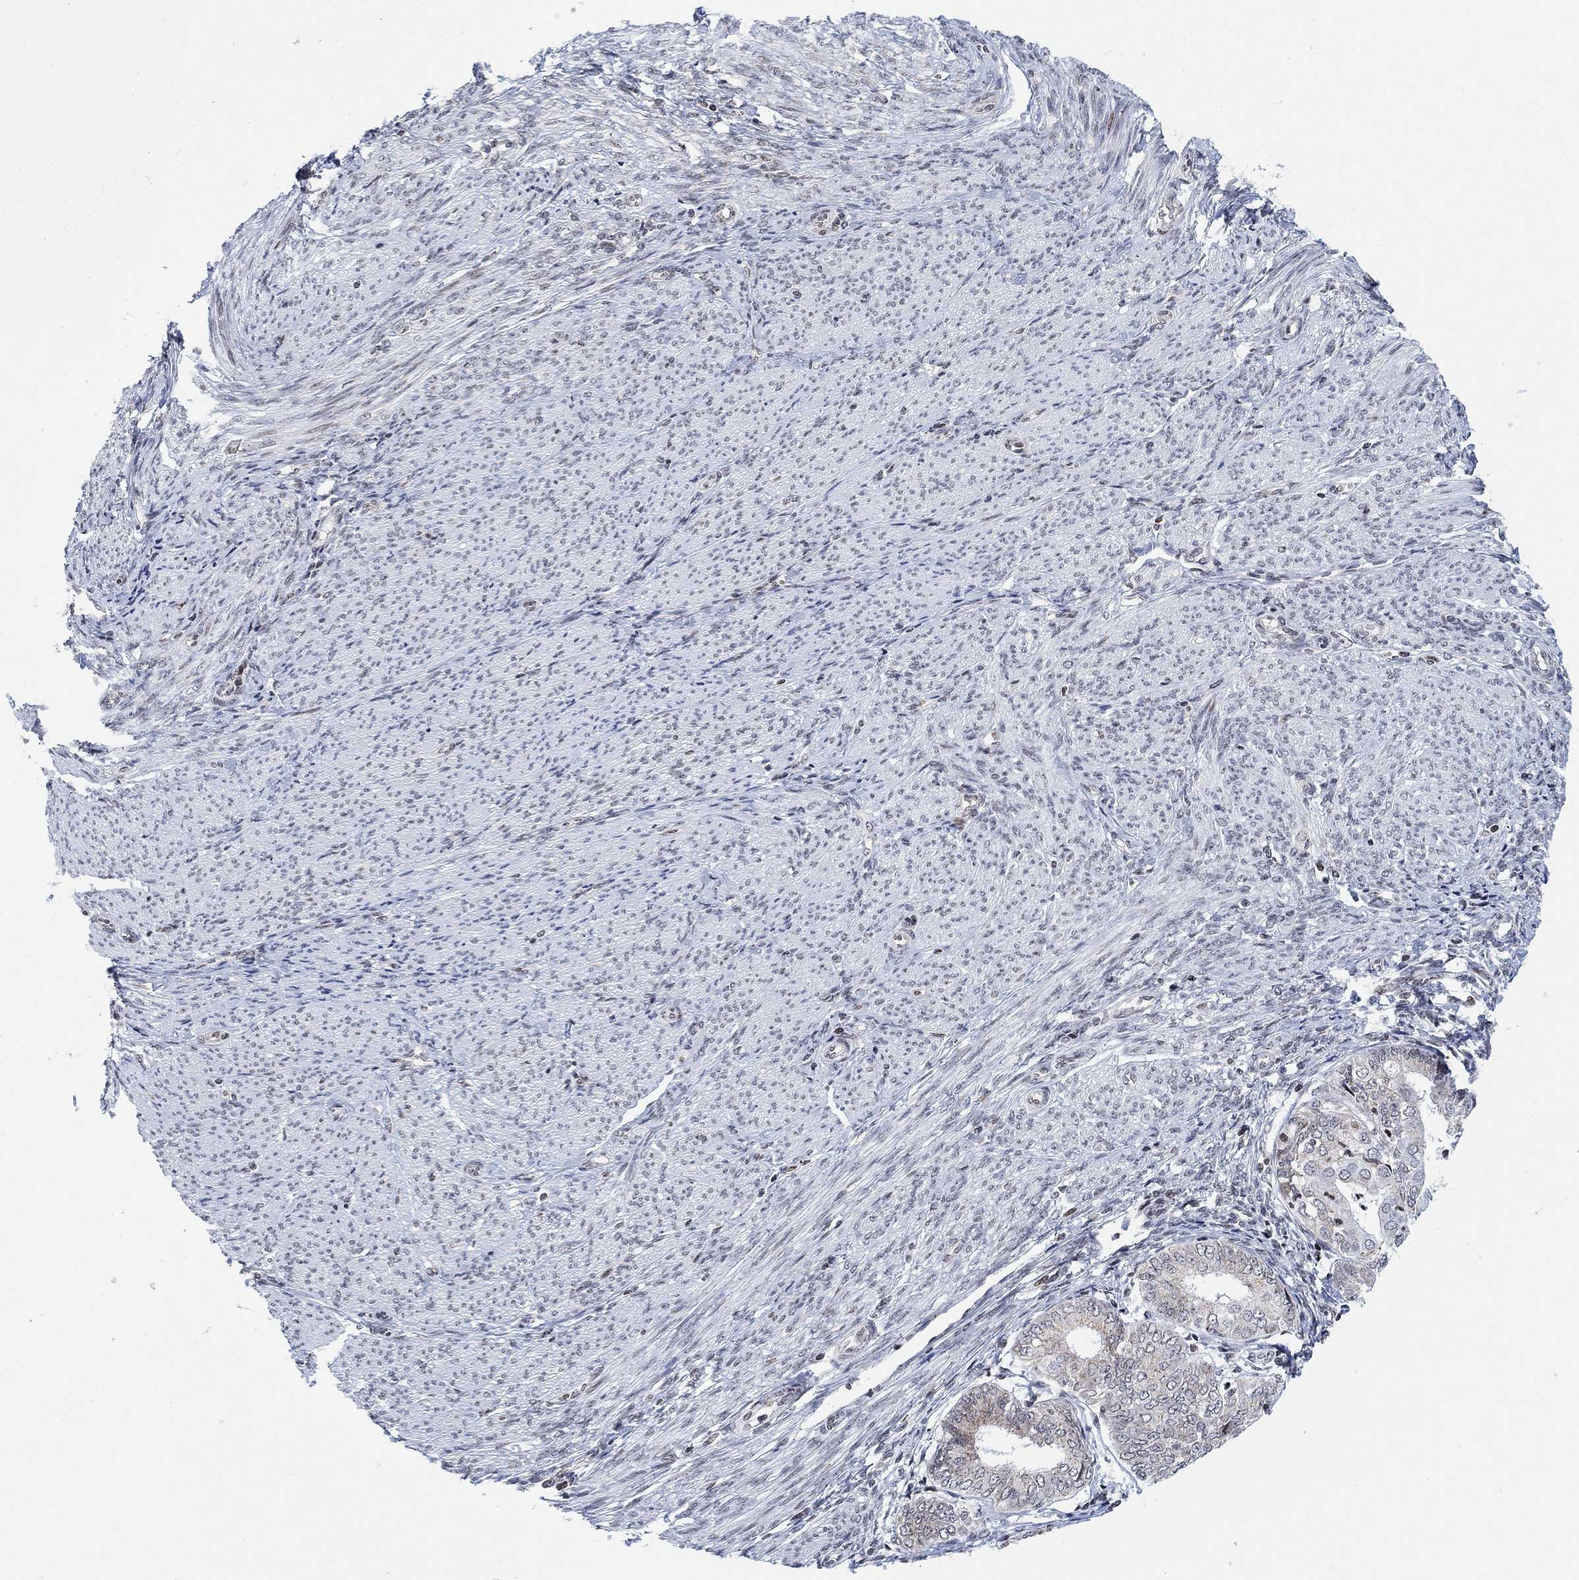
{"staining": {"intensity": "negative", "quantity": "none", "location": "none"}, "tissue": "endometrial cancer", "cell_type": "Tumor cells", "image_type": "cancer", "snomed": [{"axis": "morphology", "description": "Adenocarcinoma, NOS"}, {"axis": "topography", "description": "Endometrium"}], "caption": "This is a micrograph of immunohistochemistry staining of endometrial adenocarcinoma, which shows no staining in tumor cells.", "gene": "ABHD14A", "patient": {"sex": "female", "age": 68}}